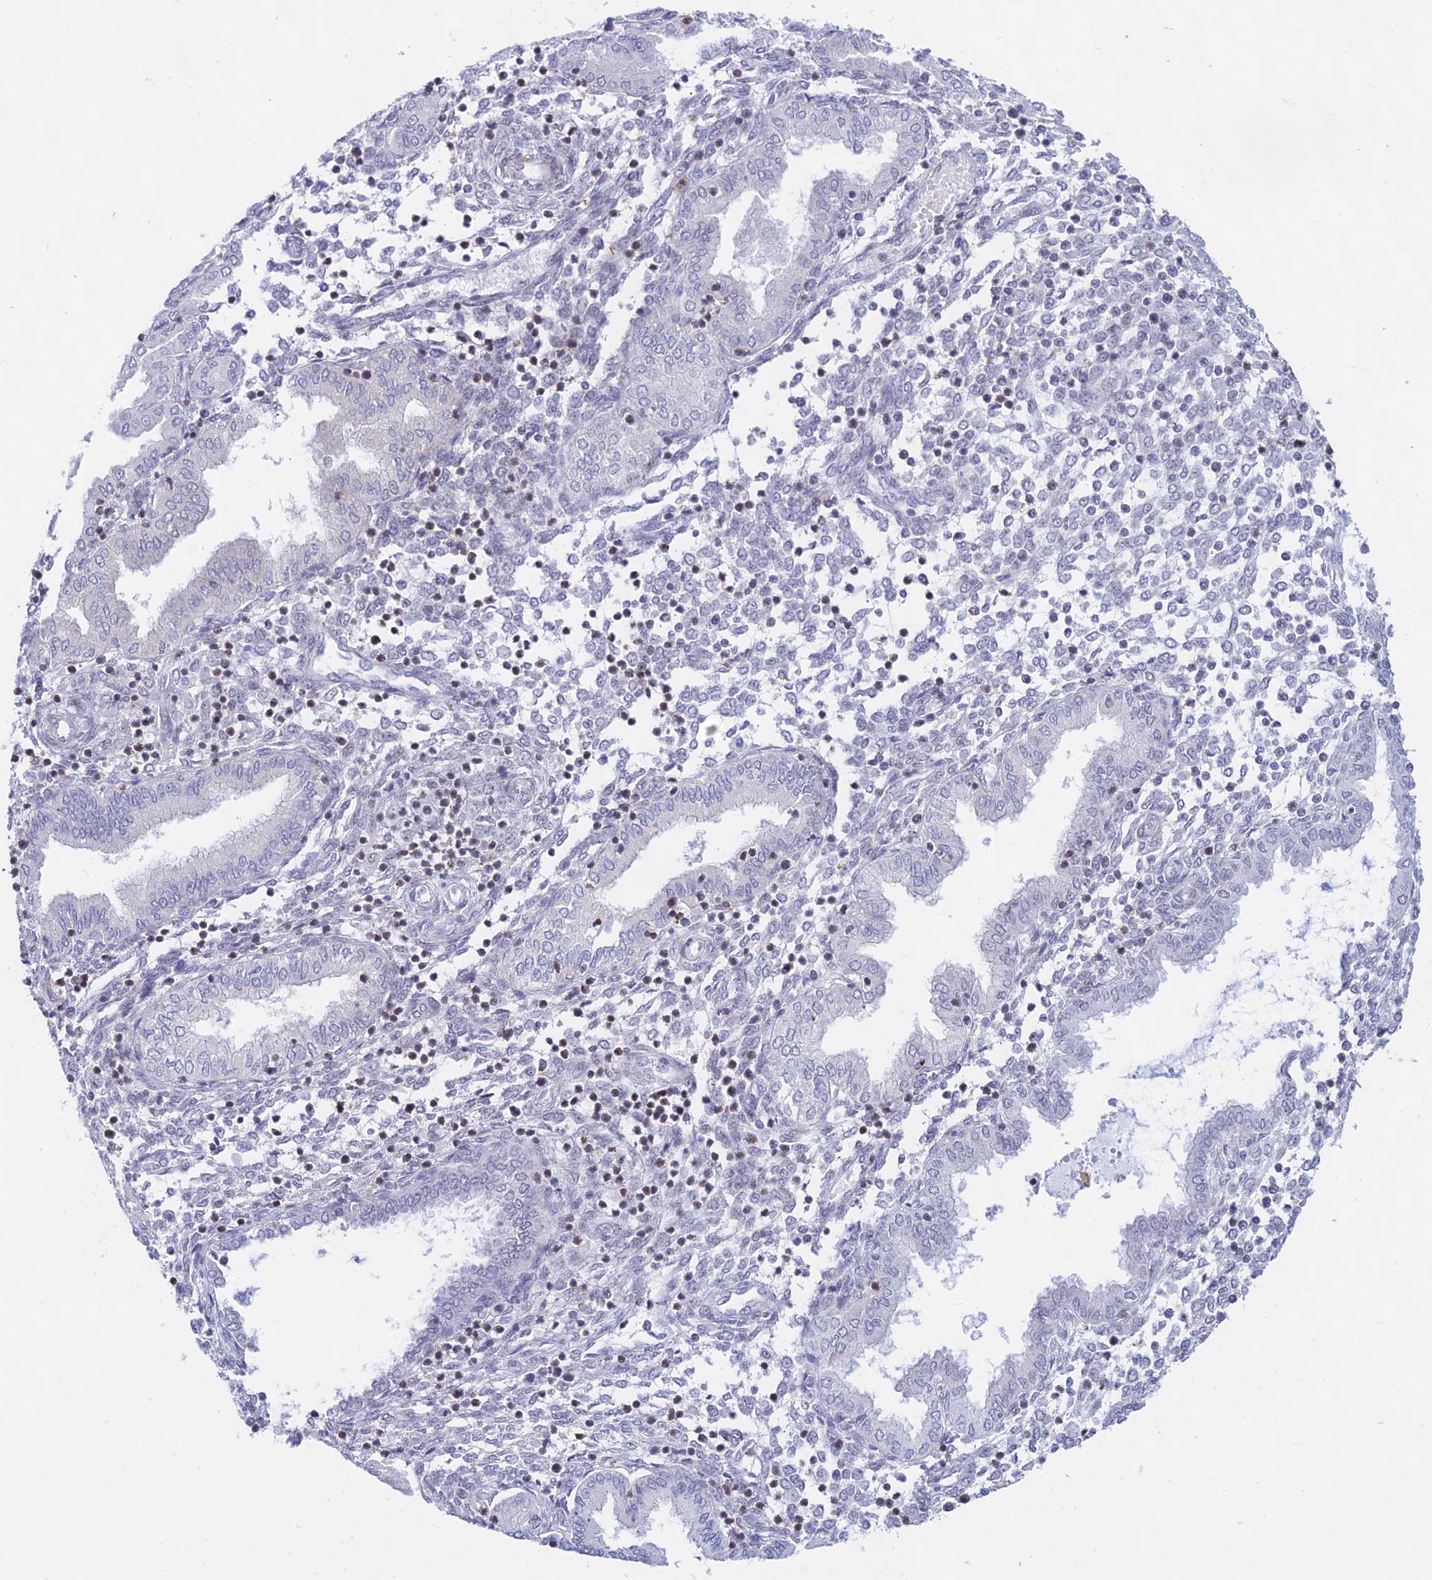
{"staining": {"intensity": "negative", "quantity": "none", "location": "none"}, "tissue": "endometrium", "cell_type": "Cells in endometrial stroma", "image_type": "normal", "snomed": [{"axis": "morphology", "description": "Normal tissue, NOS"}, {"axis": "topography", "description": "Endometrium"}], "caption": "IHC image of benign endometrium: endometrium stained with DAB demonstrates no significant protein positivity in cells in endometrial stroma. The staining was performed using DAB (3,3'-diaminobenzidine) to visualize the protein expression in brown, while the nuclei were stained in blue with hematoxylin (Magnification: 20x).", "gene": "KRR1", "patient": {"sex": "female", "age": 53}}